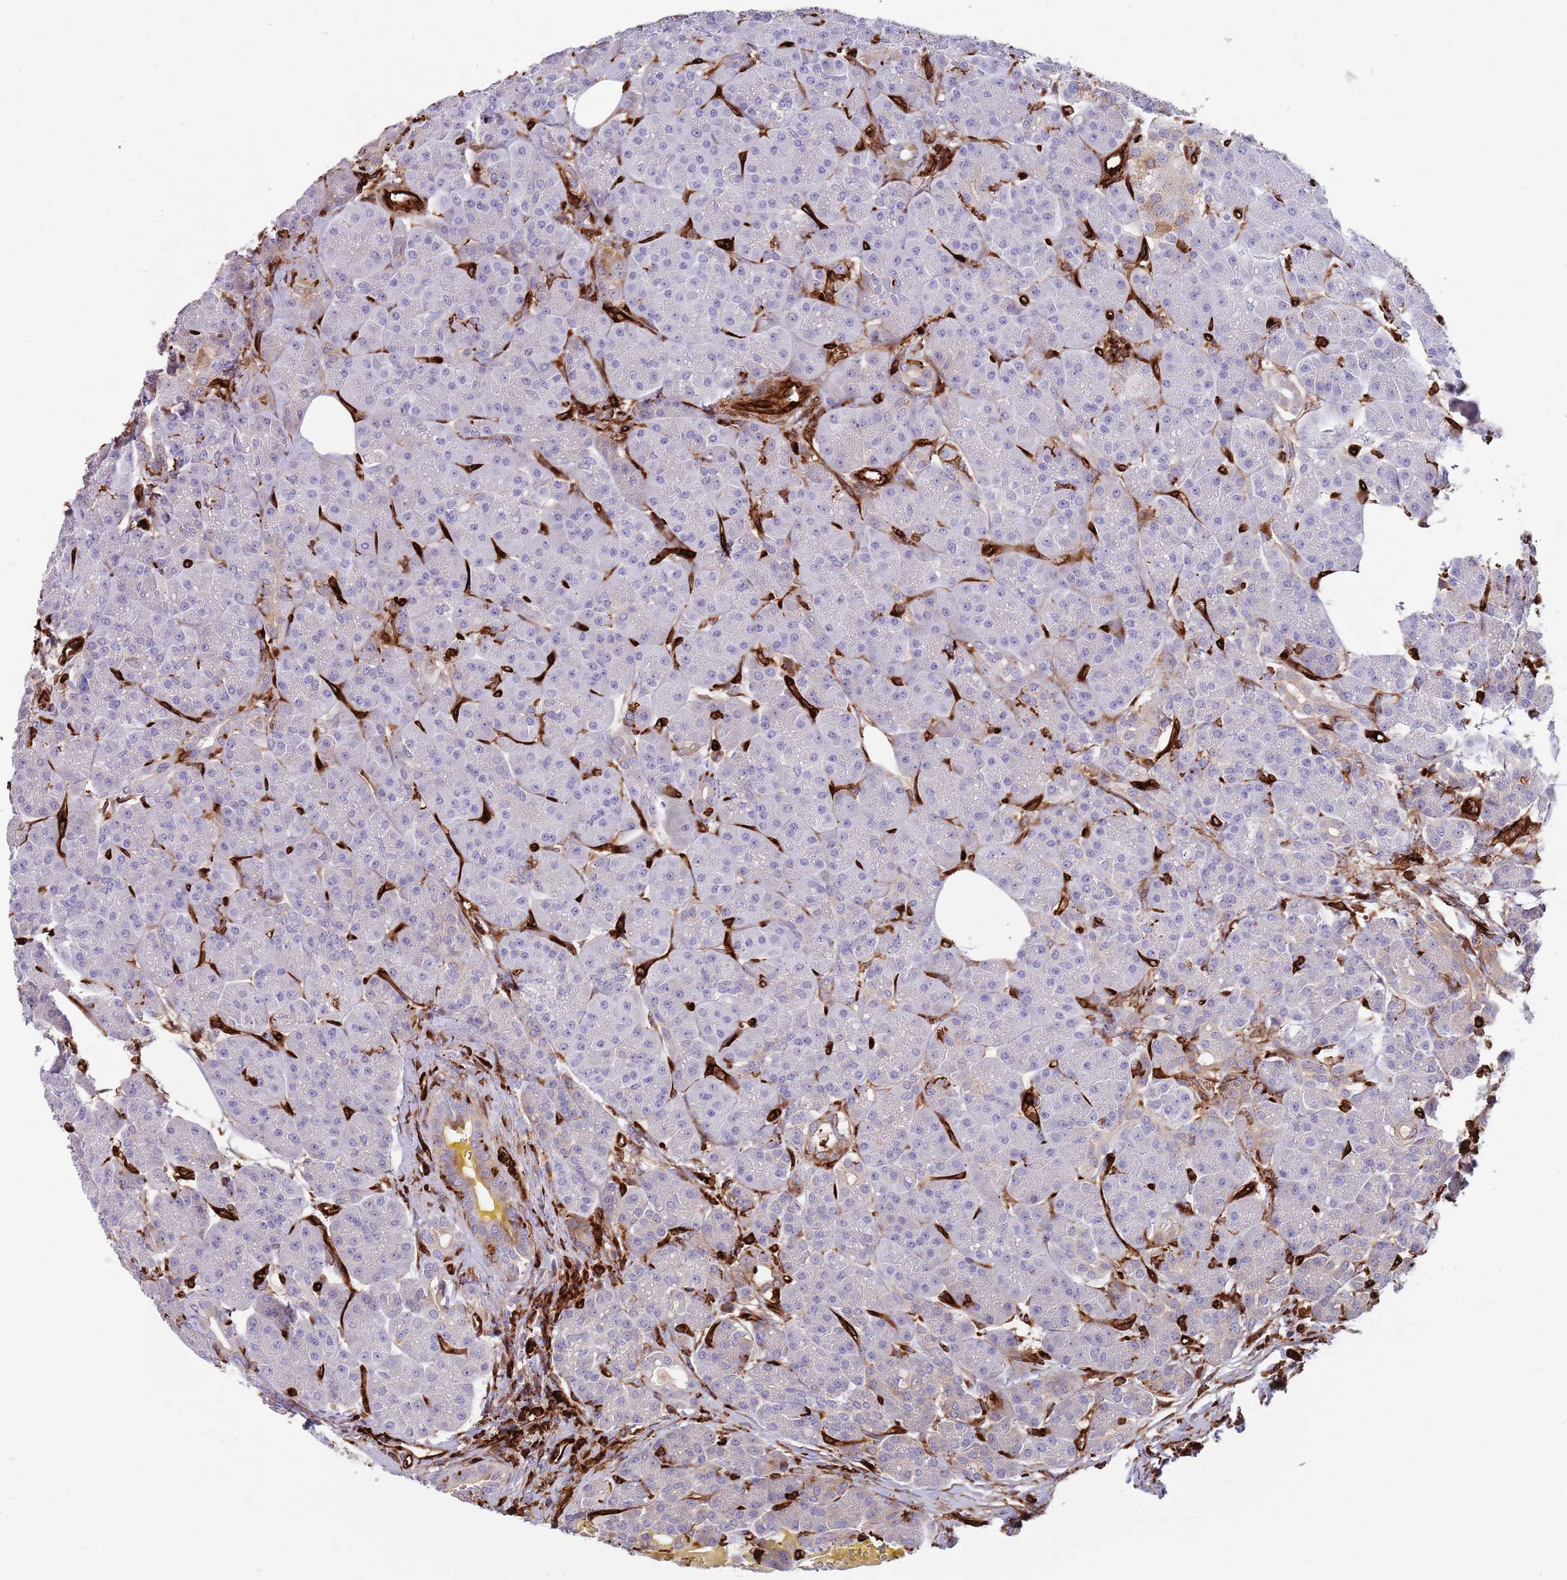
{"staining": {"intensity": "negative", "quantity": "none", "location": "none"}, "tissue": "pancreas", "cell_type": "Exocrine glandular cells", "image_type": "normal", "snomed": [{"axis": "morphology", "description": "Normal tissue, NOS"}, {"axis": "topography", "description": "Pancreas"}], "caption": "This is a histopathology image of immunohistochemistry staining of benign pancreas, which shows no staining in exocrine glandular cells.", "gene": "KBTBD6", "patient": {"sex": "male", "age": 63}}